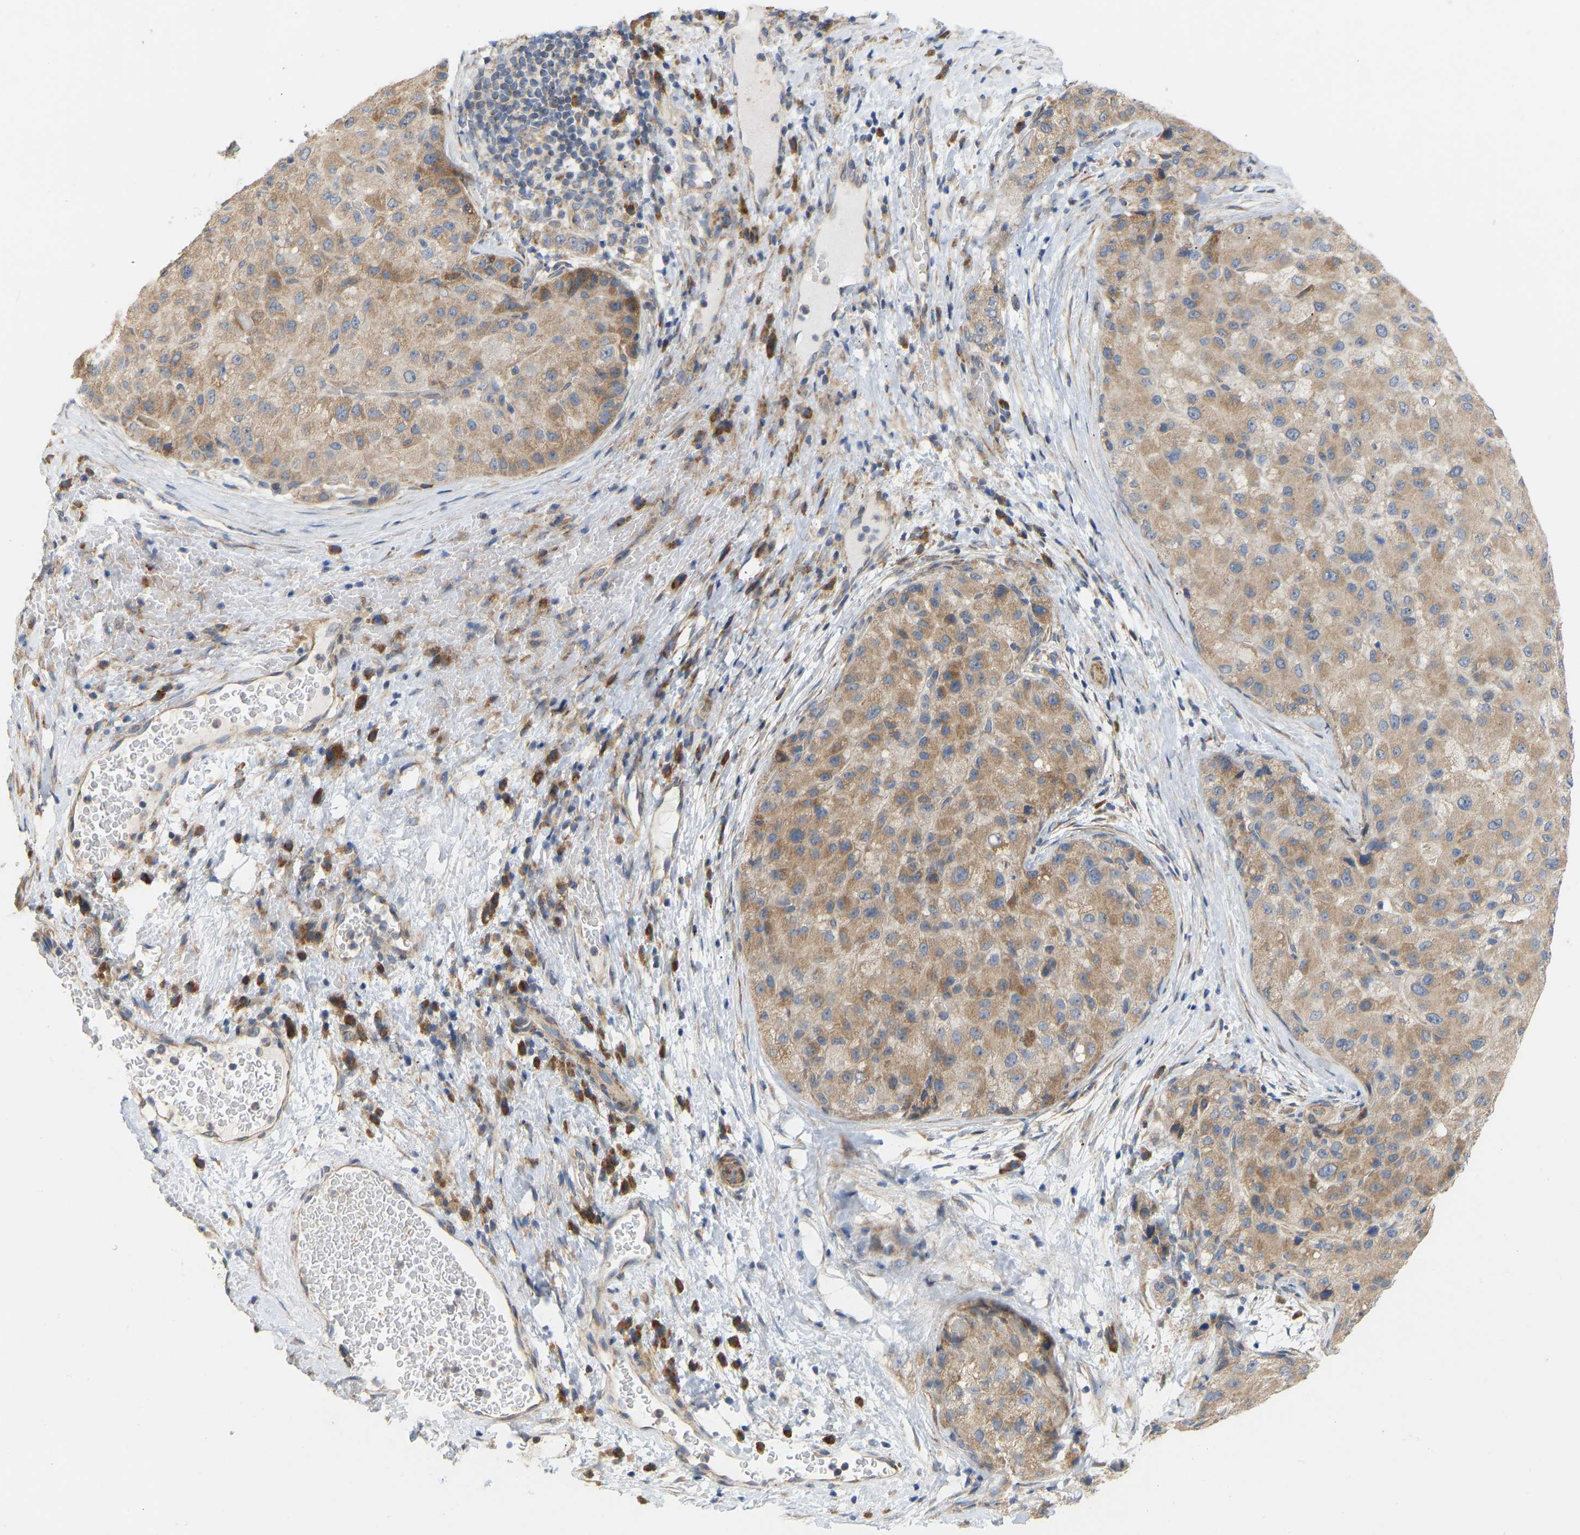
{"staining": {"intensity": "moderate", "quantity": ">75%", "location": "cytoplasmic/membranous"}, "tissue": "liver cancer", "cell_type": "Tumor cells", "image_type": "cancer", "snomed": [{"axis": "morphology", "description": "Carcinoma, Hepatocellular, NOS"}, {"axis": "topography", "description": "Liver"}], "caption": "An immunohistochemistry (IHC) histopathology image of tumor tissue is shown. Protein staining in brown shows moderate cytoplasmic/membranous positivity in hepatocellular carcinoma (liver) within tumor cells. The protein is stained brown, and the nuclei are stained in blue (DAB IHC with brightfield microscopy, high magnification).", "gene": "HACD2", "patient": {"sex": "male", "age": 80}}